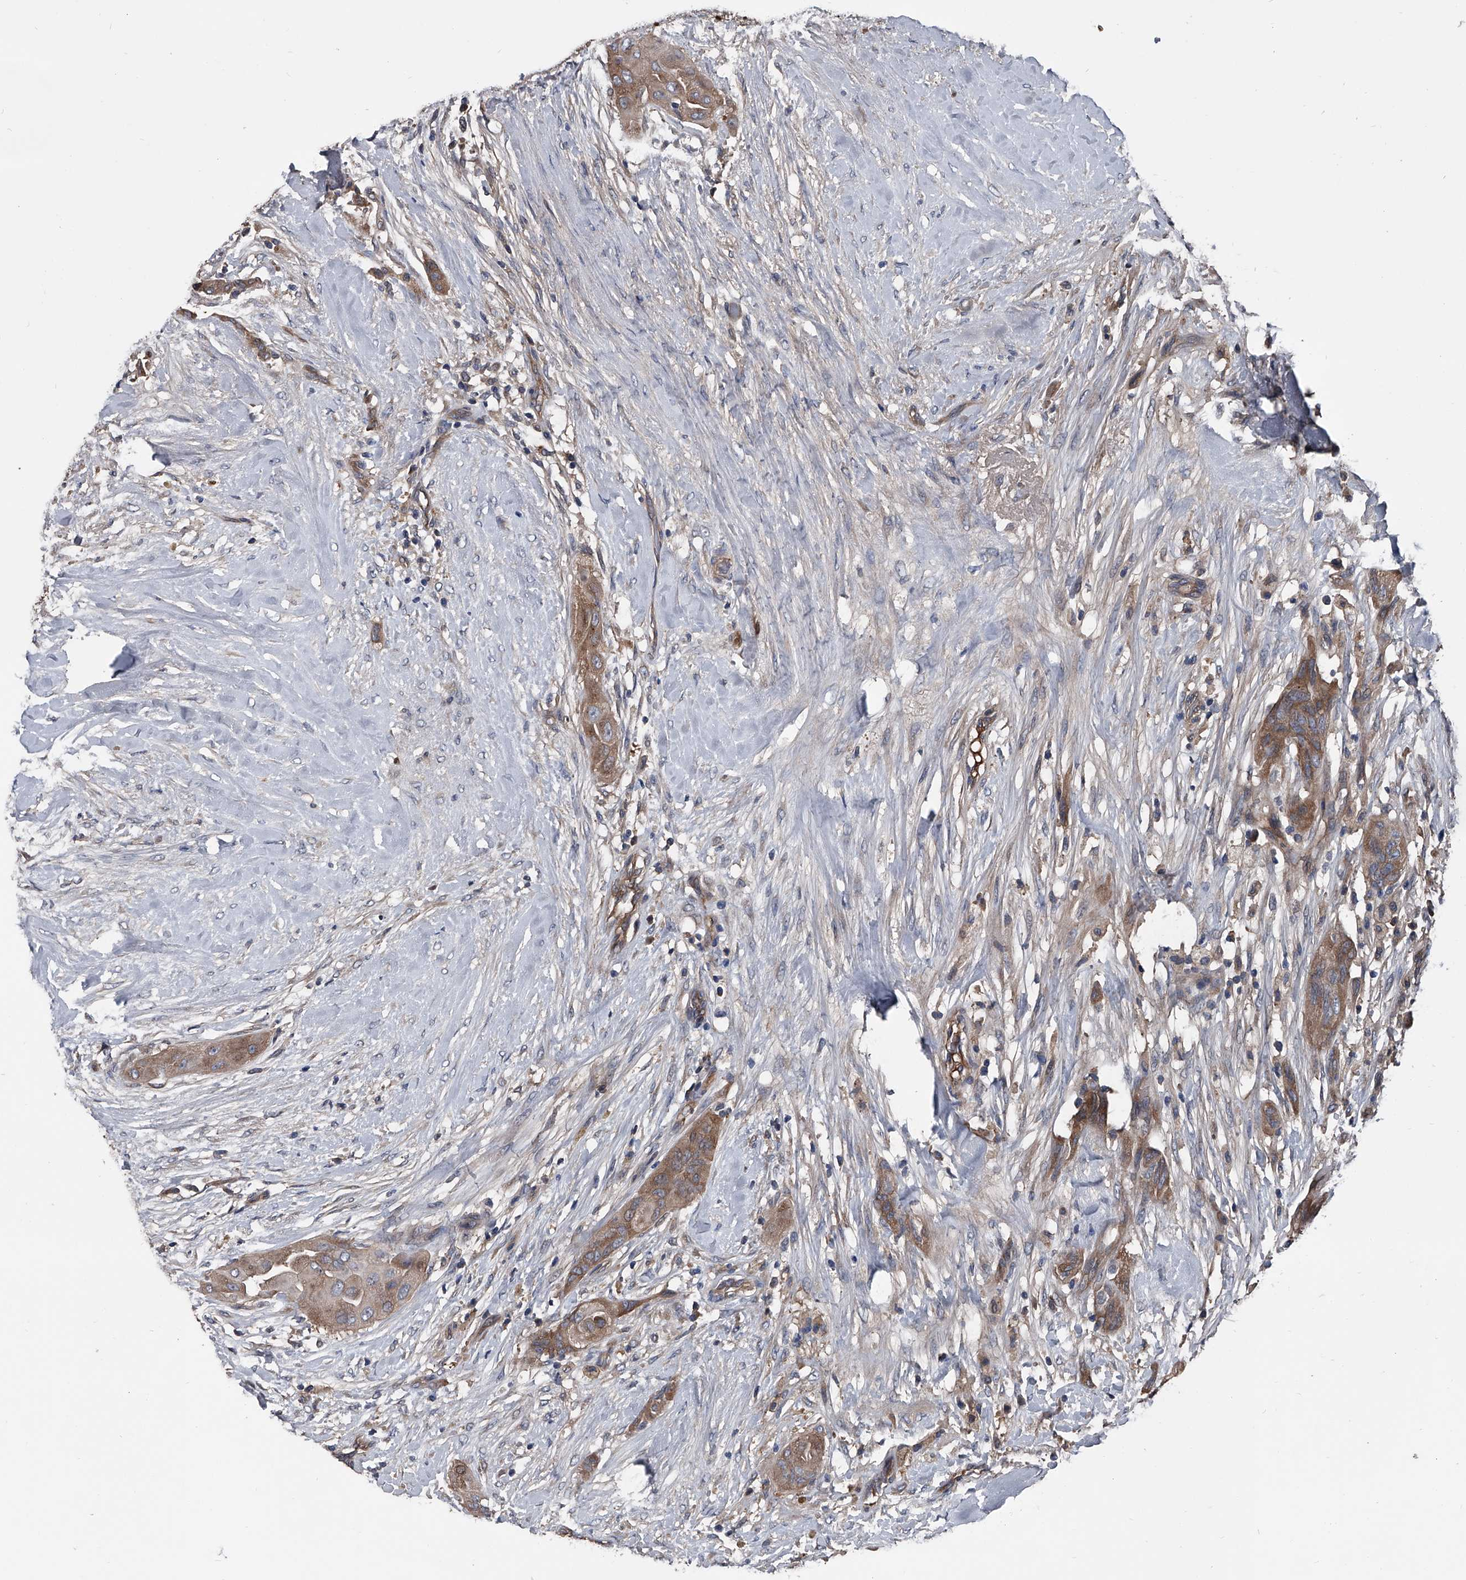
{"staining": {"intensity": "moderate", "quantity": "25%-75%", "location": "cytoplasmic/membranous"}, "tissue": "thyroid cancer", "cell_type": "Tumor cells", "image_type": "cancer", "snomed": [{"axis": "morphology", "description": "Papillary adenocarcinoma, NOS"}, {"axis": "topography", "description": "Thyroid gland"}], "caption": "A micrograph of human thyroid cancer stained for a protein shows moderate cytoplasmic/membranous brown staining in tumor cells.", "gene": "KIF13A", "patient": {"sex": "female", "age": 59}}